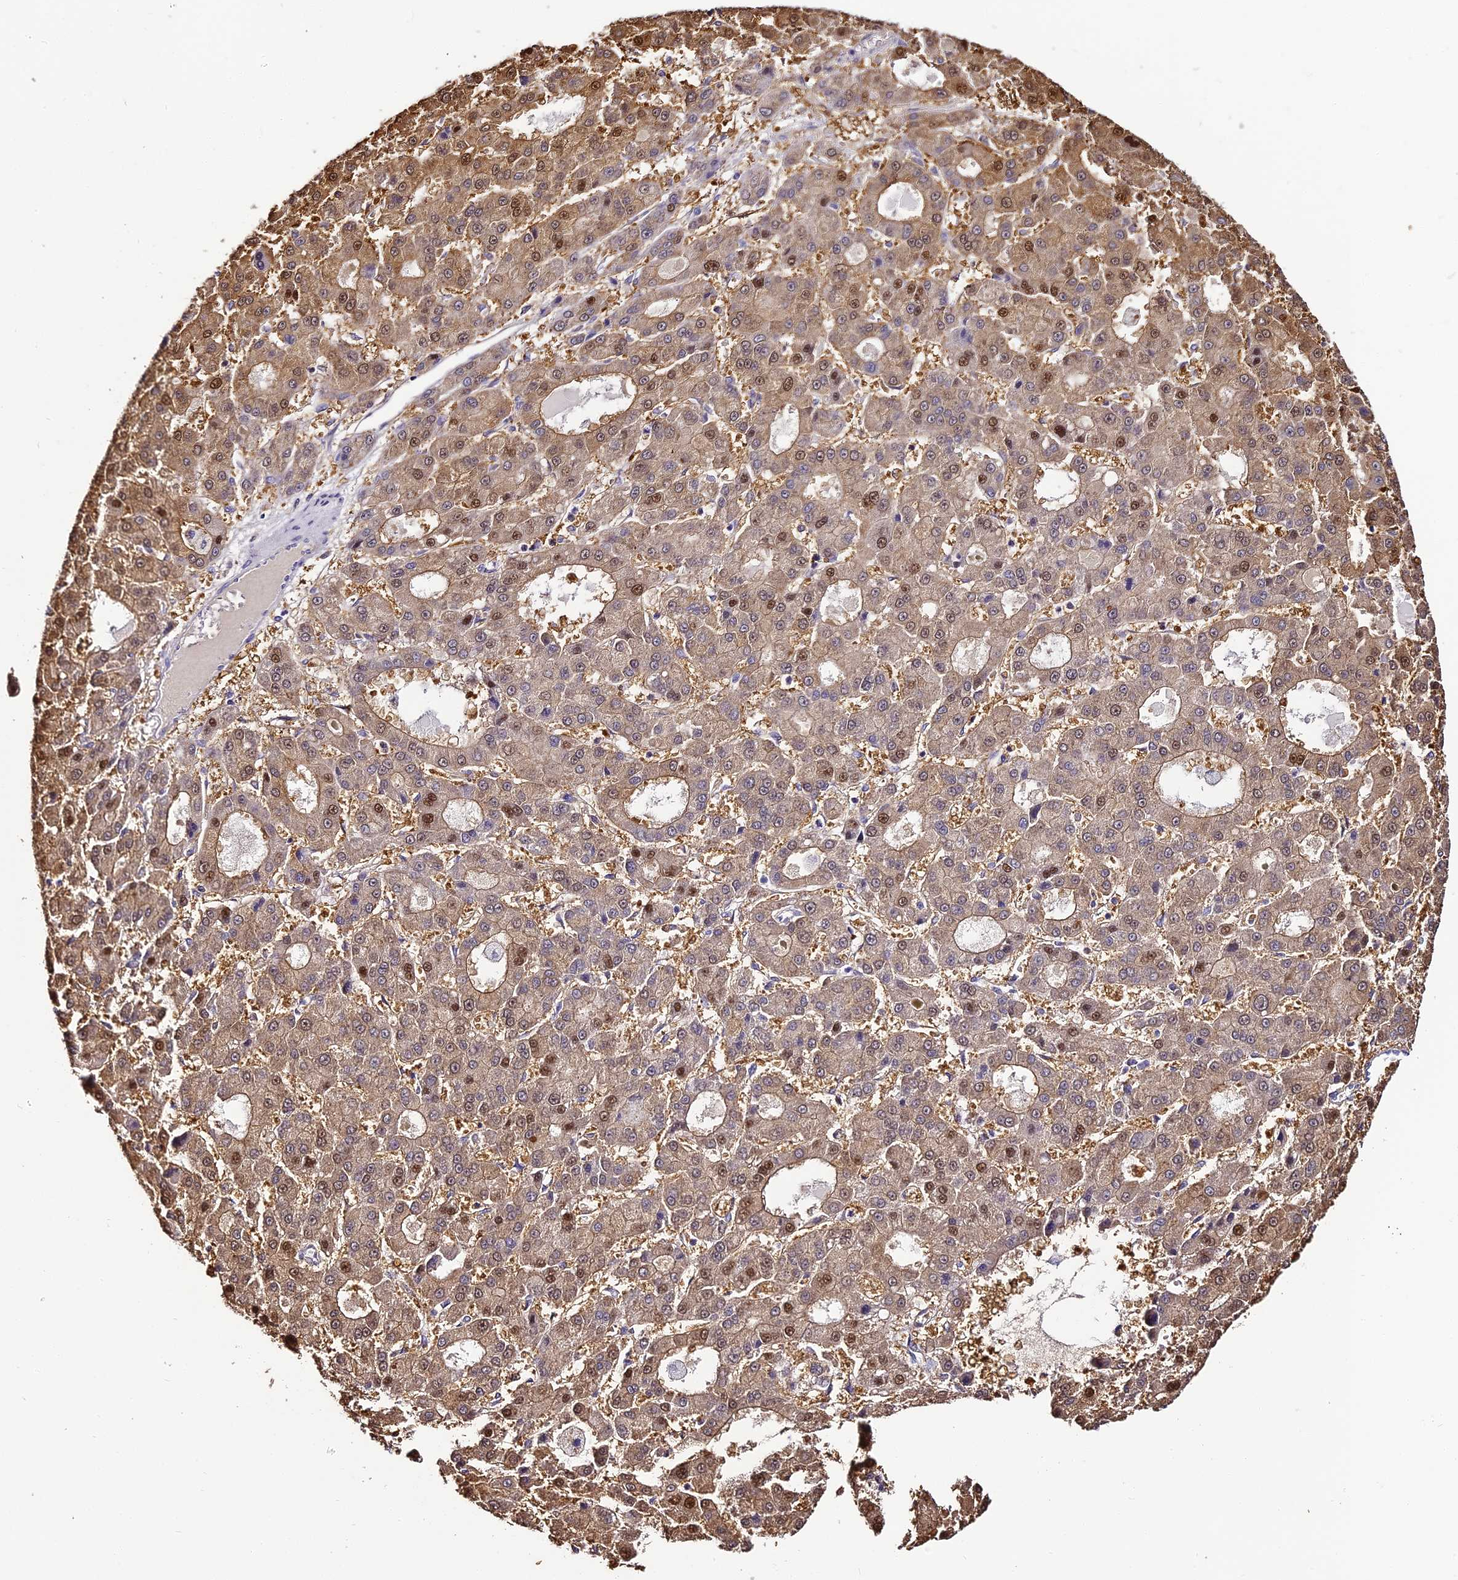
{"staining": {"intensity": "moderate", "quantity": "25%-75%", "location": "cytoplasmic/membranous,nuclear"}, "tissue": "liver cancer", "cell_type": "Tumor cells", "image_type": "cancer", "snomed": [{"axis": "morphology", "description": "Carcinoma, Hepatocellular, NOS"}, {"axis": "topography", "description": "Liver"}], "caption": "Human hepatocellular carcinoma (liver) stained with a brown dye reveals moderate cytoplasmic/membranous and nuclear positive staining in about 25%-75% of tumor cells.", "gene": "ABHD14A-ACY1", "patient": {"sex": "male", "age": 70}}